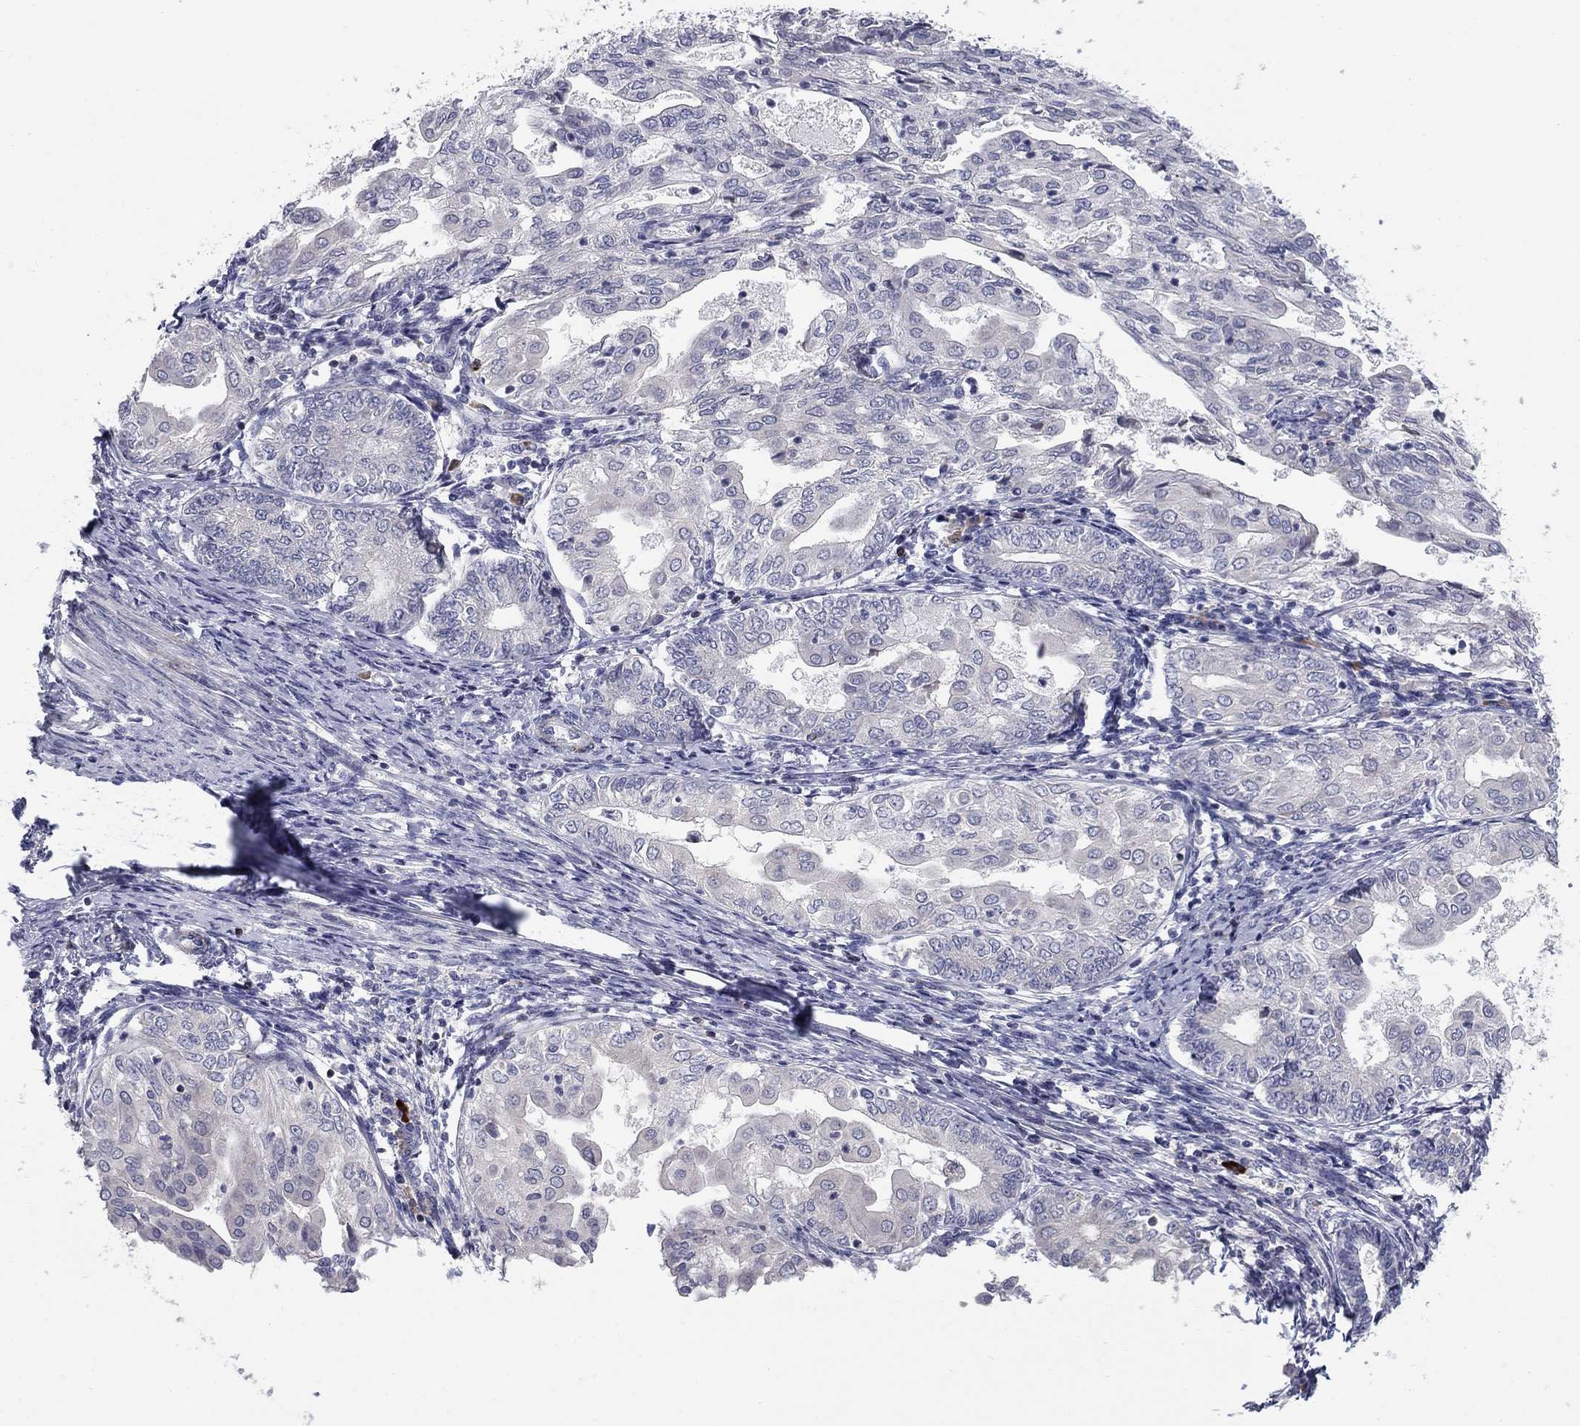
{"staining": {"intensity": "negative", "quantity": "none", "location": "none"}, "tissue": "endometrial cancer", "cell_type": "Tumor cells", "image_type": "cancer", "snomed": [{"axis": "morphology", "description": "Adenocarcinoma, NOS"}, {"axis": "topography", "description": "Endometrium"}], "caption": "An immunohistochemistry (IHC) histopathology image of endometrial adenocarcinoma is shown. There is no staining in tumor cells of endometrial adenocarcinoma.", "gene": "NTRK2", "patient": {"sex": "female", "age": 68}}